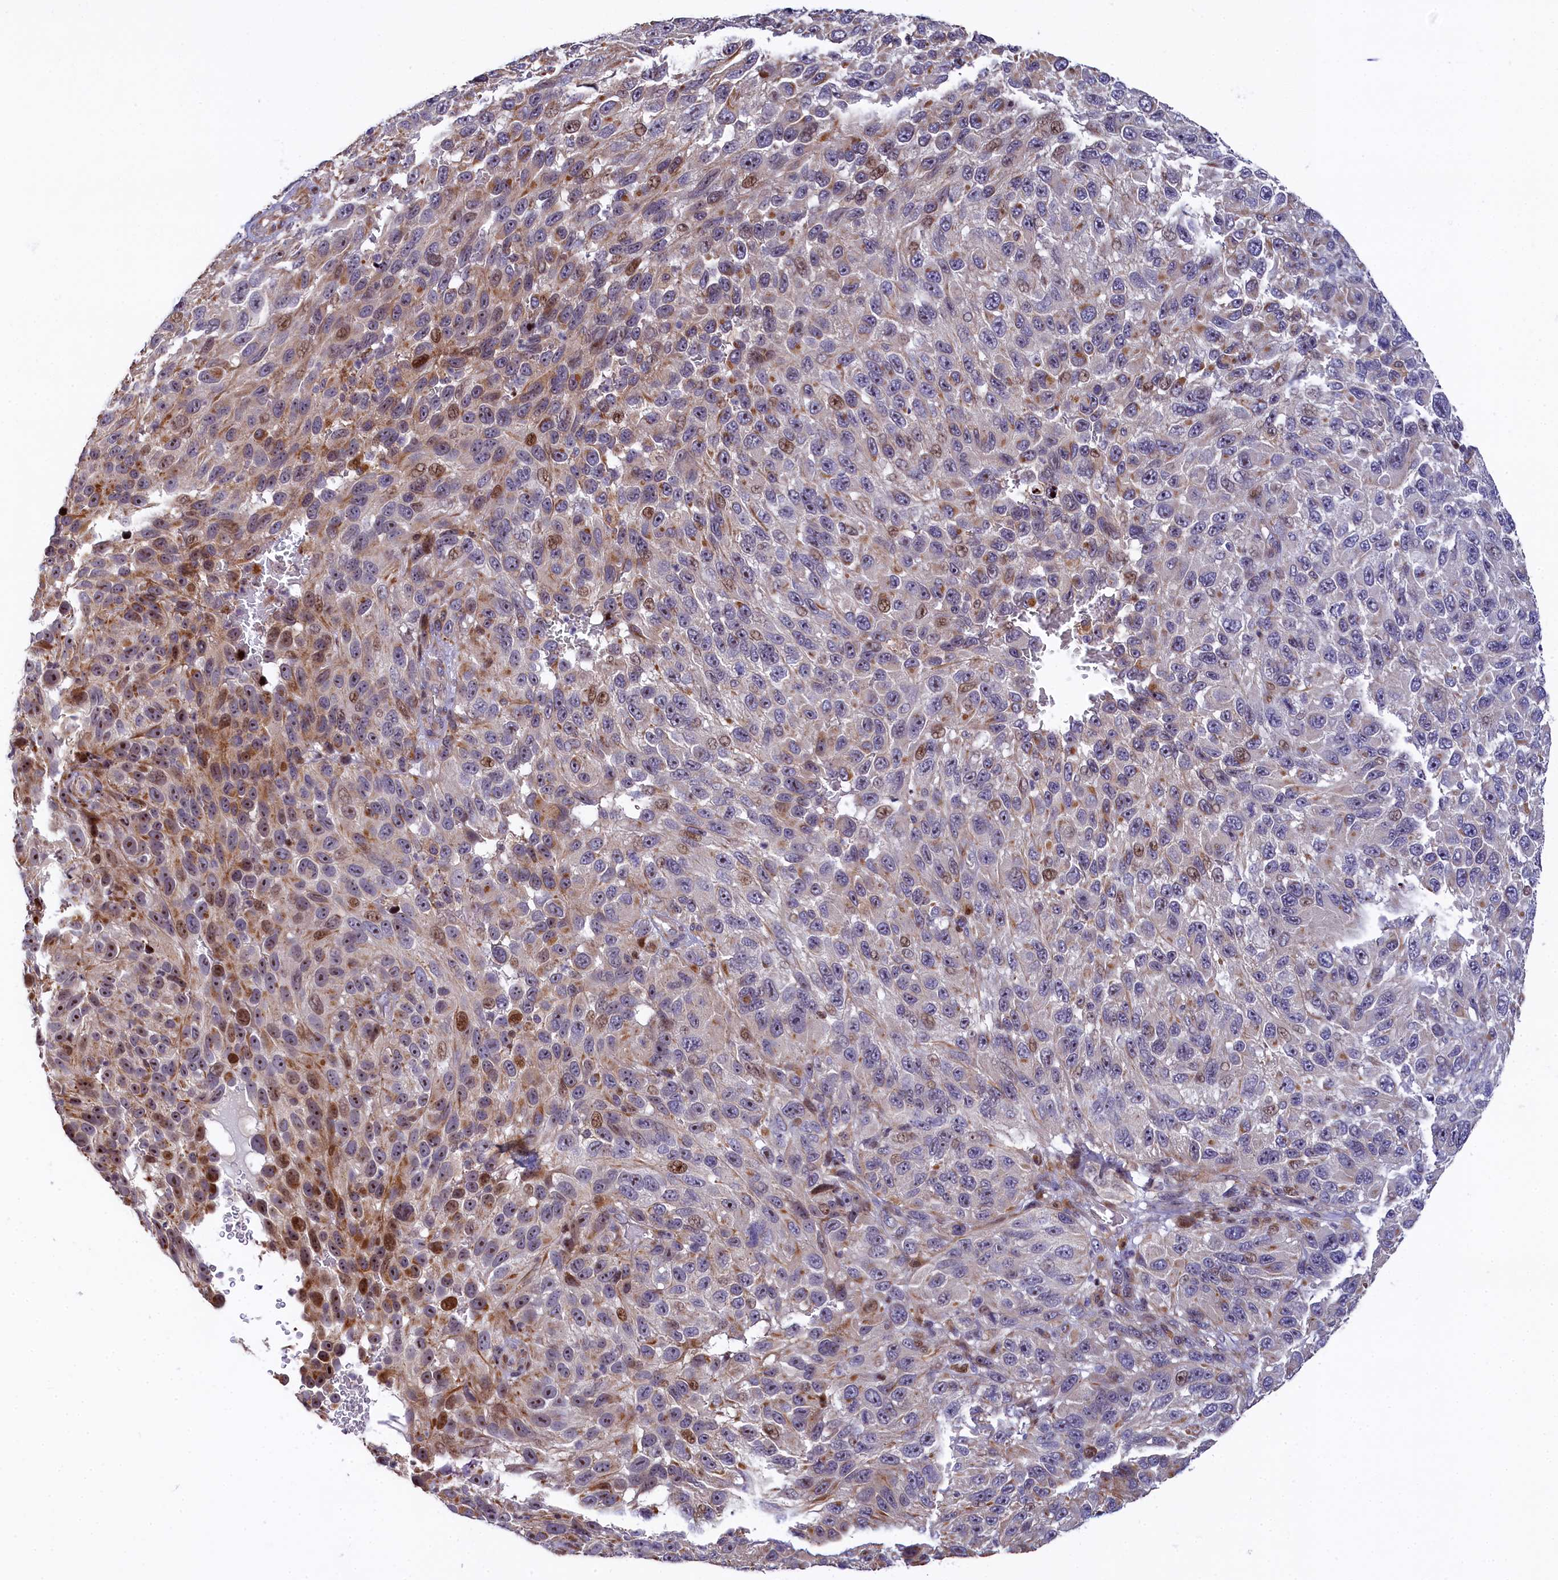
{"staining": {"intensity": "moderate", "quantity": "<25%", "location": "nuclear"}, "tissue": "melanoma", "cell_type": "Tumor cells", "image_type": "cancer", "snomed": [{"axis": "morphology", "description": "Malignant melanoma, NOS"}, {"axis": "topography", "description": "Skin"}], "caption": "About <25% of tumor cells in human malignant melanoma demonstrate moderate nuclear protein expression as visualized by brown immunohistochemical staining.", "gene": "TGDS", "patient": {"sex": "female", "age": 96}}